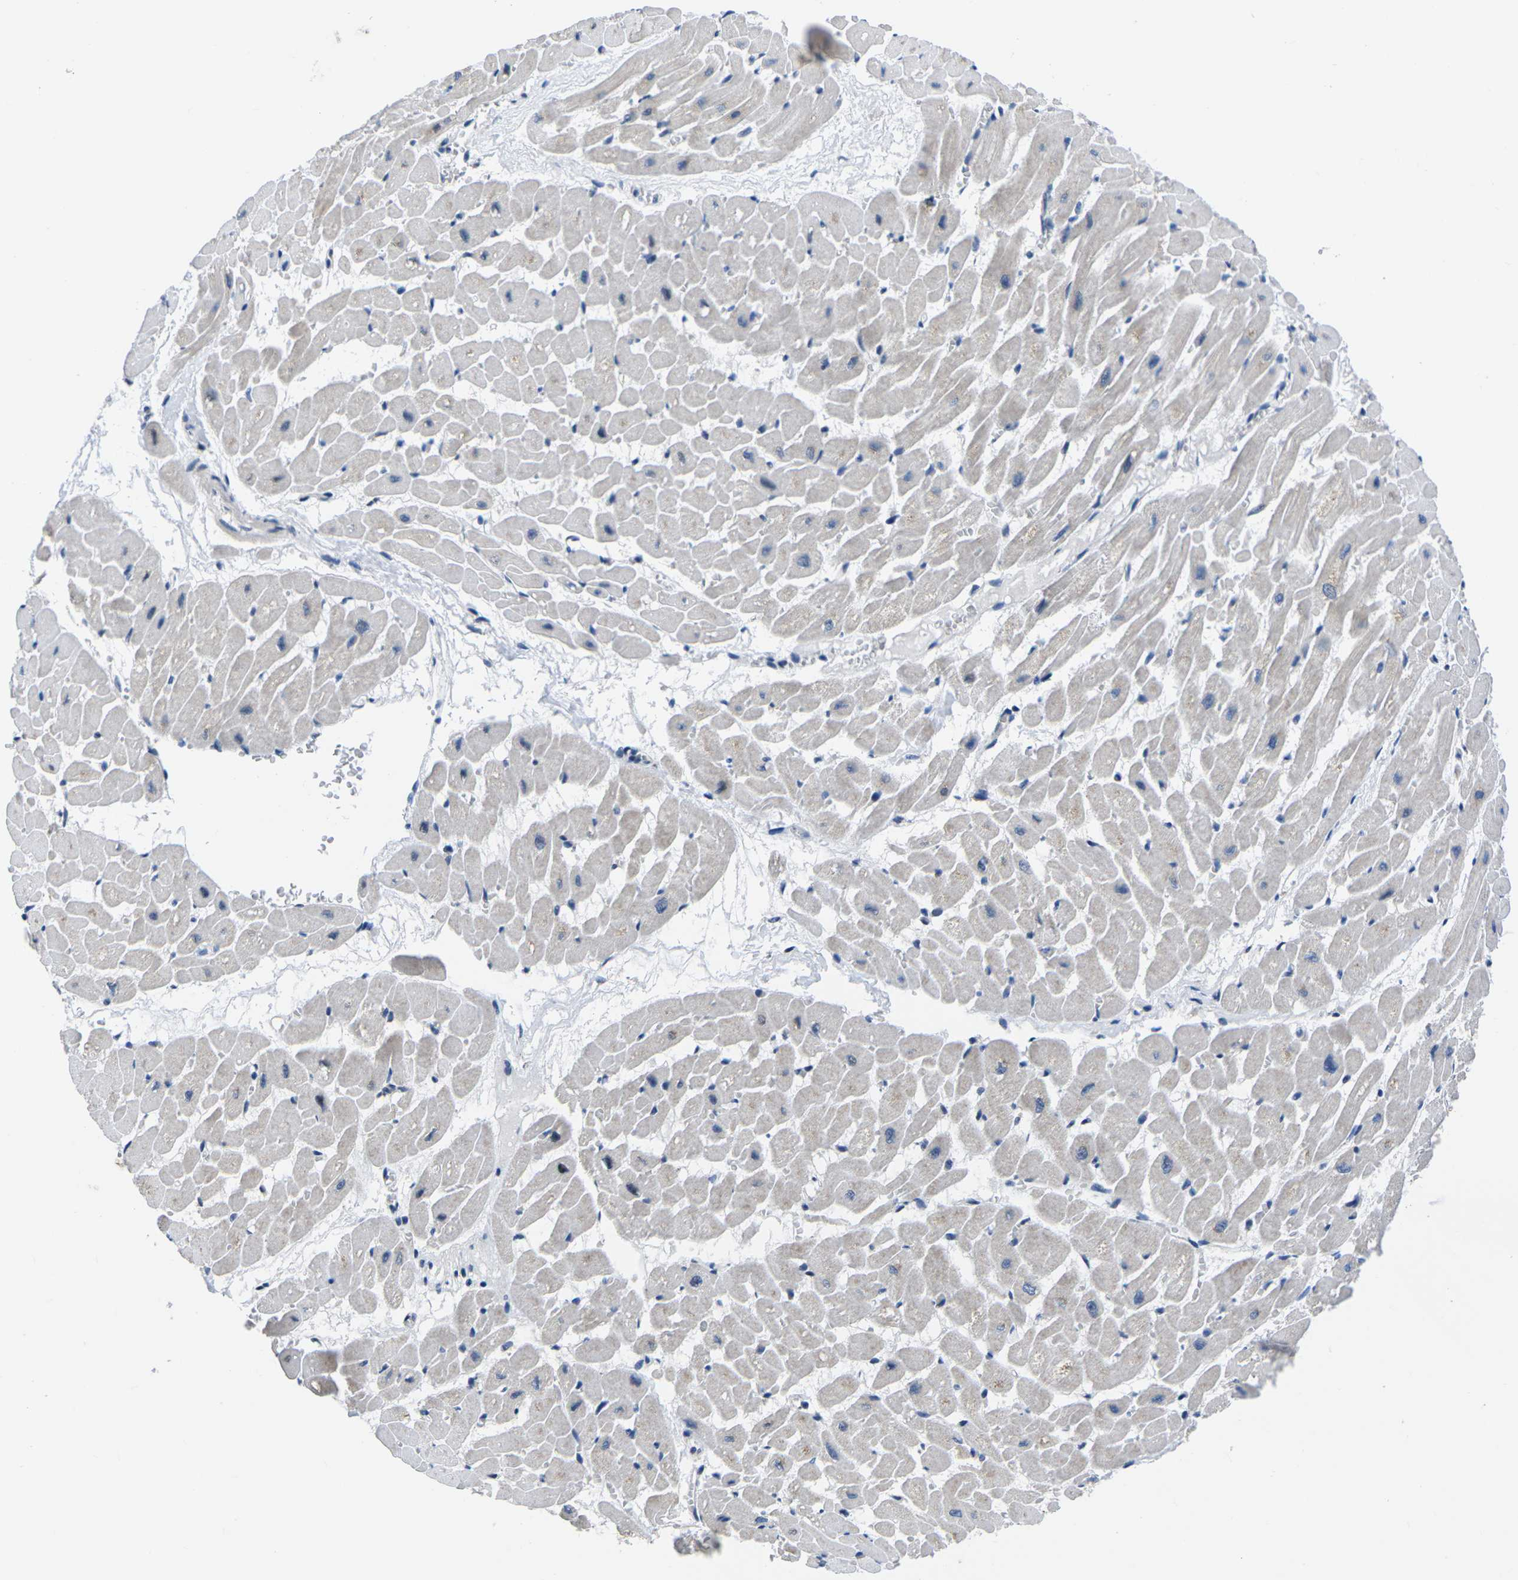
{"staining": {"intensity": "negative", "quantity": "none", "location": "none"}, "tissue": "heart muscle", "cell_type": "Cardiomyocytes", "image_type": "normal", "snomed": [{"axis": "morphology", "description": "Normal tissue, NOS"}, {"axis": "topography", "description": "Heart"}], "caption": "The micrograph exhibits no staining of cardiomyocytes in unremarkable heart muscle. (DAB immunohistochemistry with hematoxylin counter stain).", "gene": "CDC73", "patient": {"sex": "male", "age": 45}}